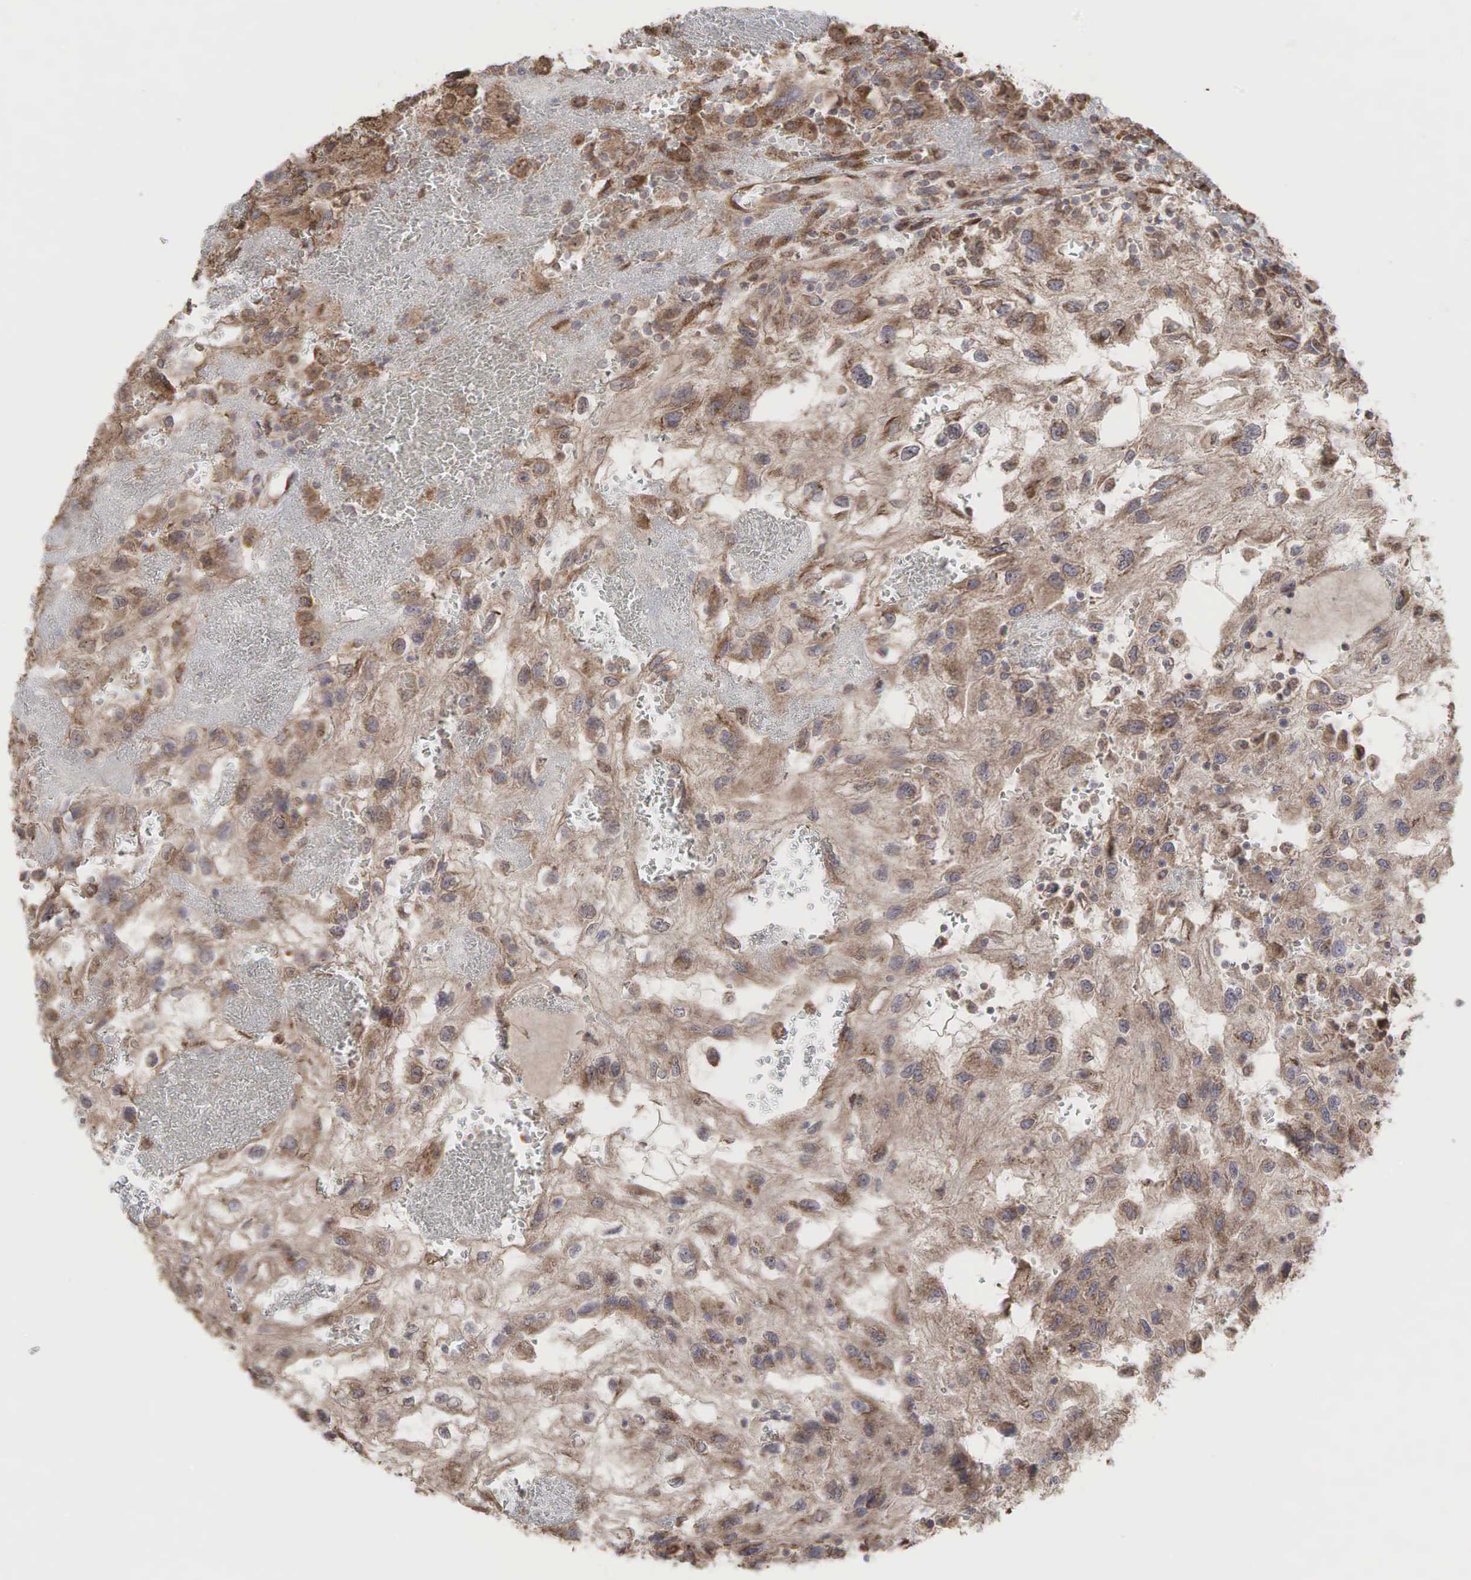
{"staining": {"intensity": "weak", "quantity": ">75%", "location": "cytoplasmic/membranous"}, "tissue": "renal cancer", "cell_type": "Tumor cells", "image_type": "cancer", "snomed": [{"axis": "morphology", "description": "Normal tissue, NOS"}, {"axis": "morphology", "description": "Adenocarcinoma, NOS"}, {"axis": "topography", "description": "Kidney"}], "caption": "Human renal cancer (adenocarcinoma) stained with a brown dye shows weak cytoplasmic/membranous positive staining in about >75% of tumor cells.", "gene": "PABPC5", "patient": {"sex": "male", "age": 71}}